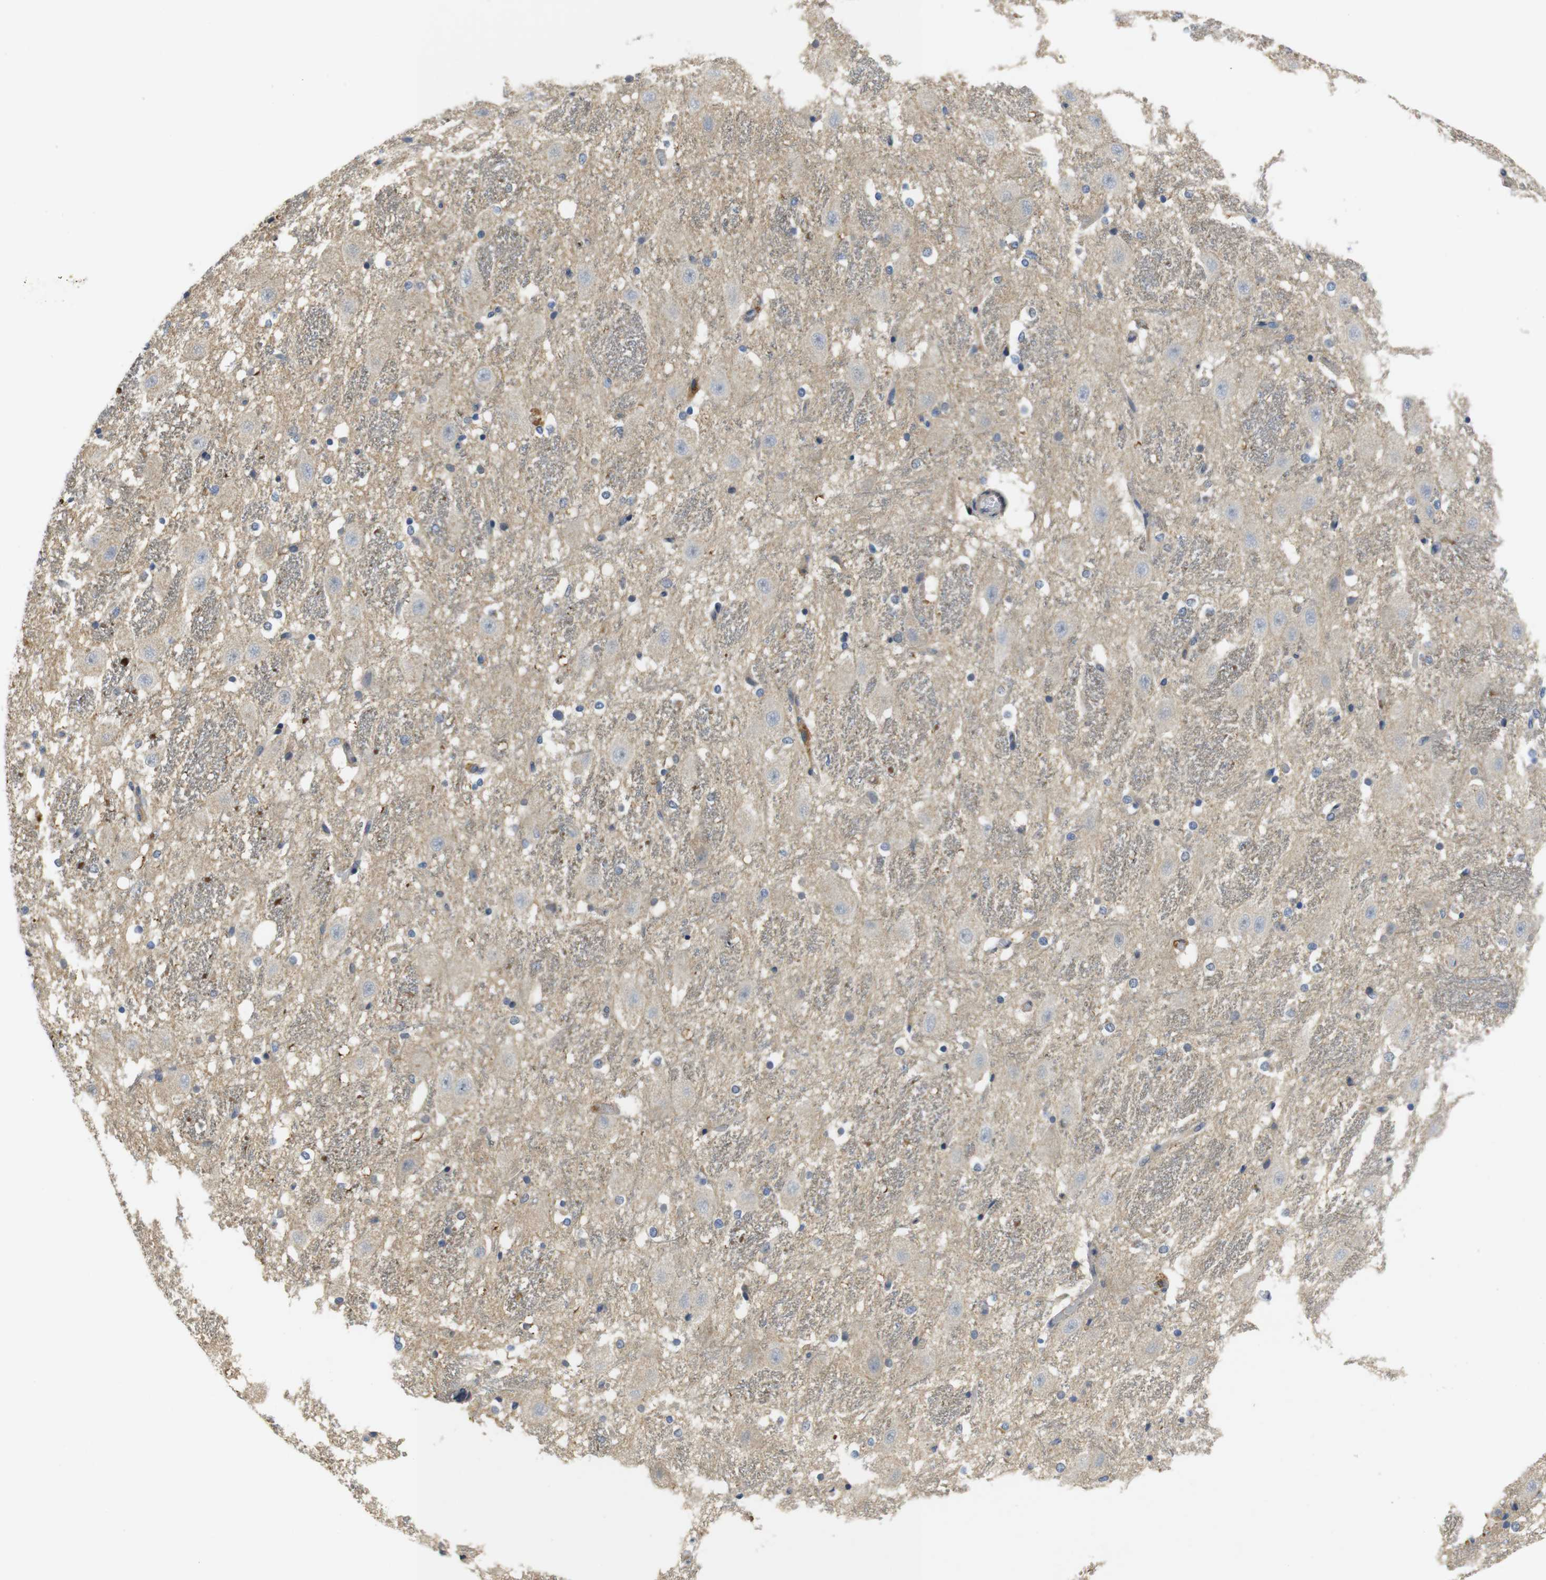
{"staining": {"intensity": "negative", "quantity": "none", "location": "none"}, "tissue": "hippocampus", "cell_type": "Glial cells", "image_type": "normal", "snomed": [{"axis": "morphology", "description": "Normal tissue, NOS"}, {"axis": "topography", "description": "Hippocampus"}], "caption": "Normal hippocampus was stained to show a protein in brown. There is no significant expression in glial cells. Nuclei are stained in blue.", "gene": "FNTA", "patient": {"sex": "female", "age": 19}}